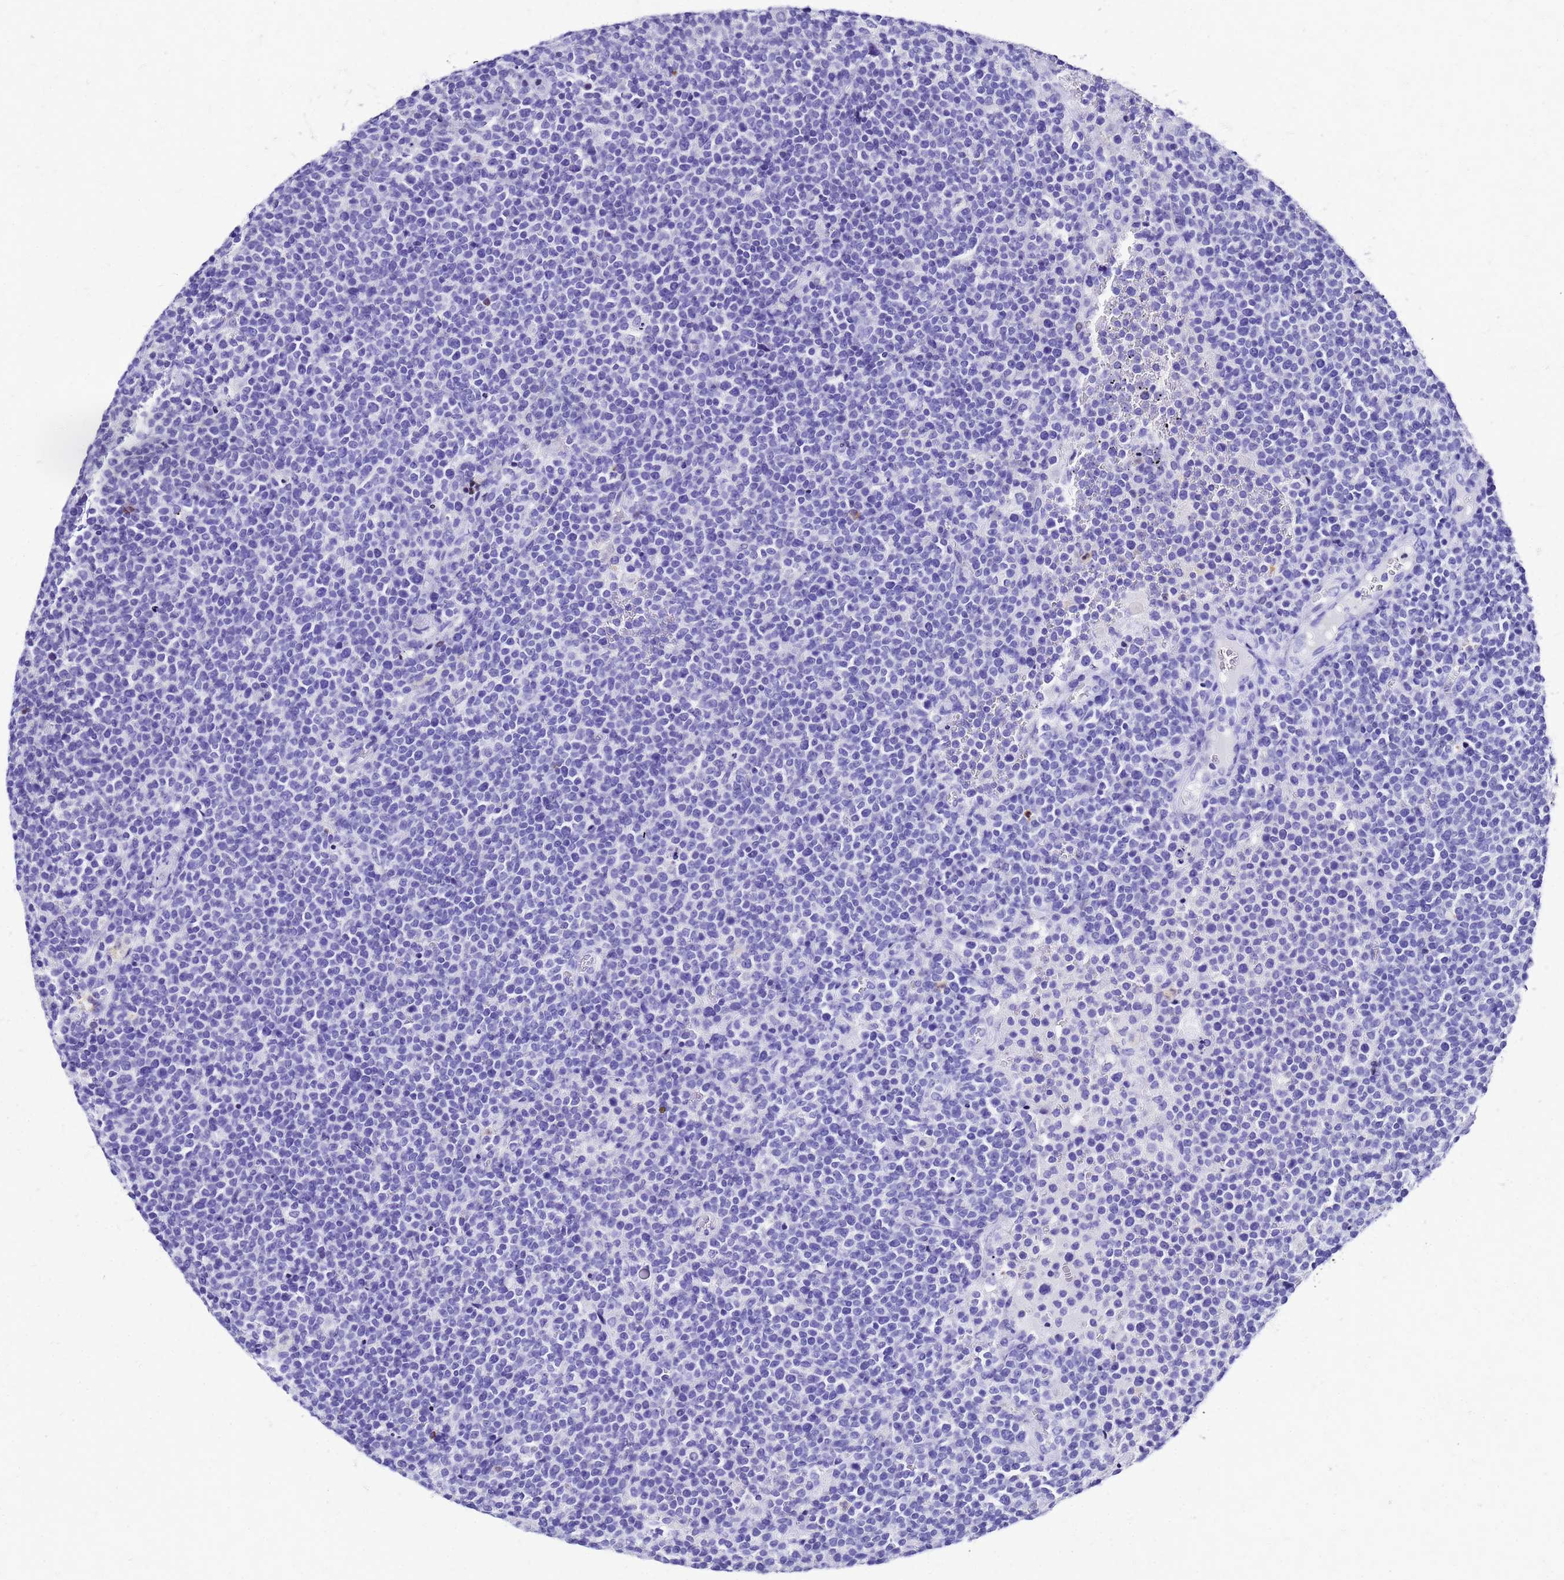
{"staining": {"intensity": "negative", "quantity": "none", "location": "none"}, "tissue": "lymphoma", "cell_type": "Tumor cells", "image_type": "cancer", "snomed": [{"axis": "morphology", "description": "Malignant lymphoma, non-Hodgkin's type, High grade"}, {"axis": "topography", "description": "Lymph node"}], "caption": "The immunohistochemistry (IHC) photomicrograph has no significant staining in tumor cells of high-grade malignant lymphoma, non-Hodgkin's type tissue.", "gene": "SMIM21", "patient": {"sex": "male", "age": 61}}